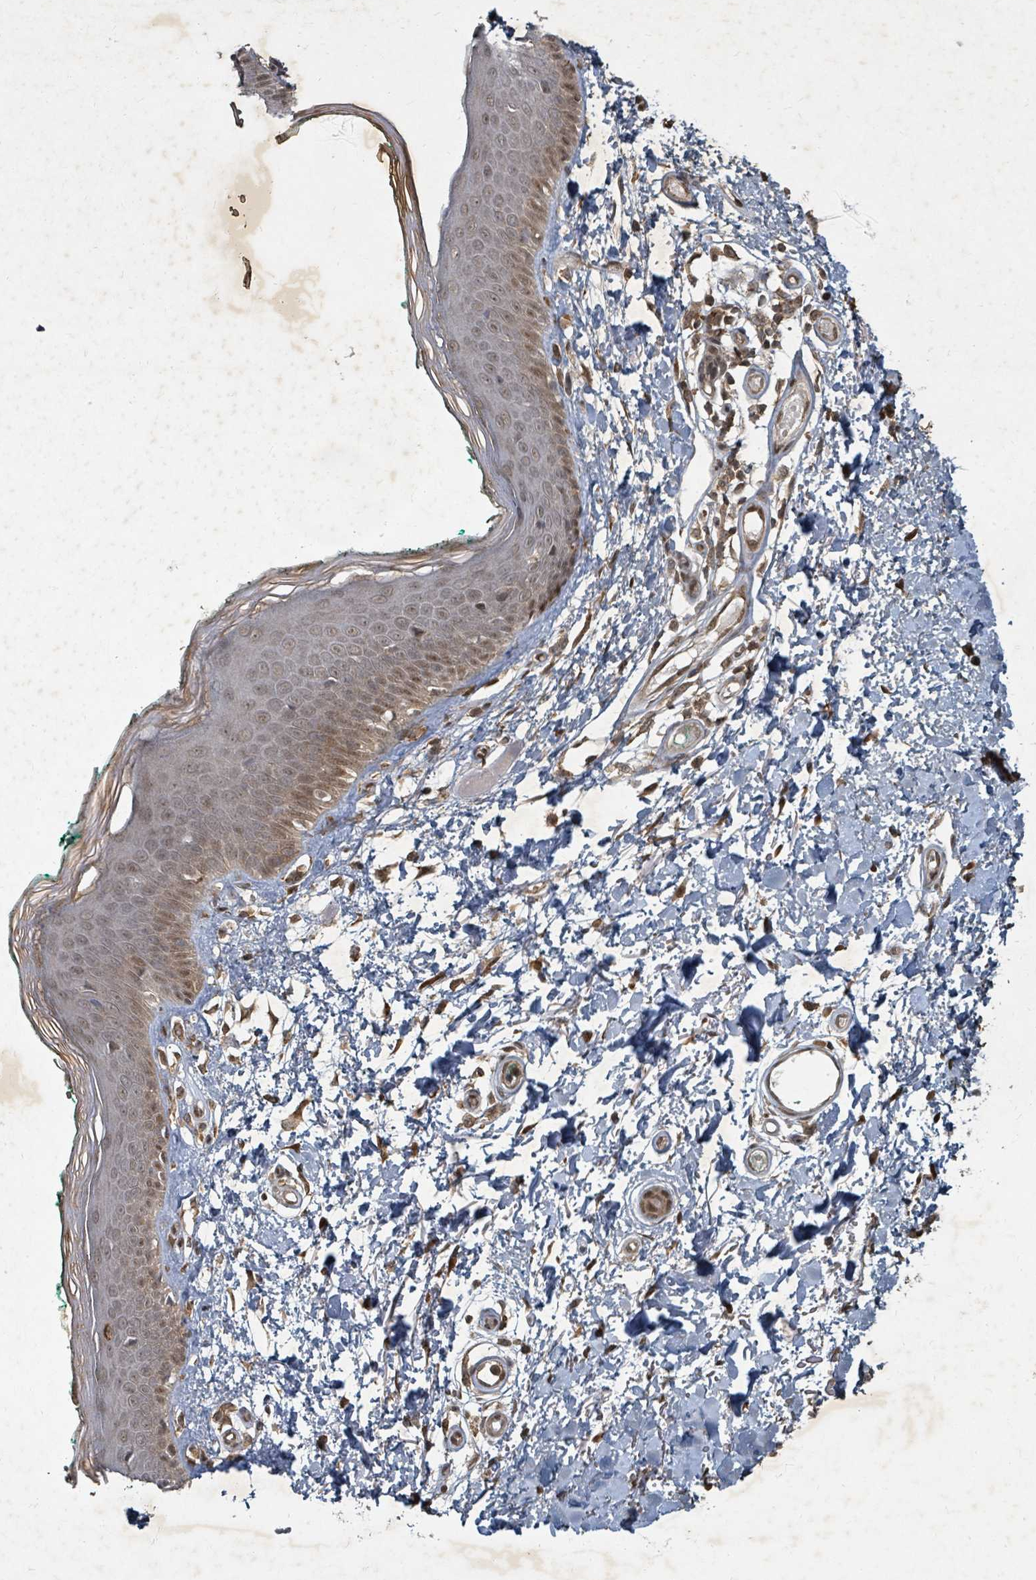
{"staining": {"intensity": "moderate", "quantity": ">75%", "location": "cytoplasmic/membranous,nuclear"}, "tissue": "skin", "cell_type": "Fibroblasts", "image_type": "normal", "snomed": [{"axis": "morphology", "description": "Normal tissue, NOS"}, {"axis": "morphology", "description": "Malignant melanoma, NOS"}, {"axis": "topography", "description": "Skin"}], "caption": "Human skin stained for a protein (brown) exhibits moderate cytoplasmic/membranous,nuclear positive staining in approximately >75% of fibroblasts.", "gene": "KDM4E", "patient": {"sex": "male", "age": 62}}